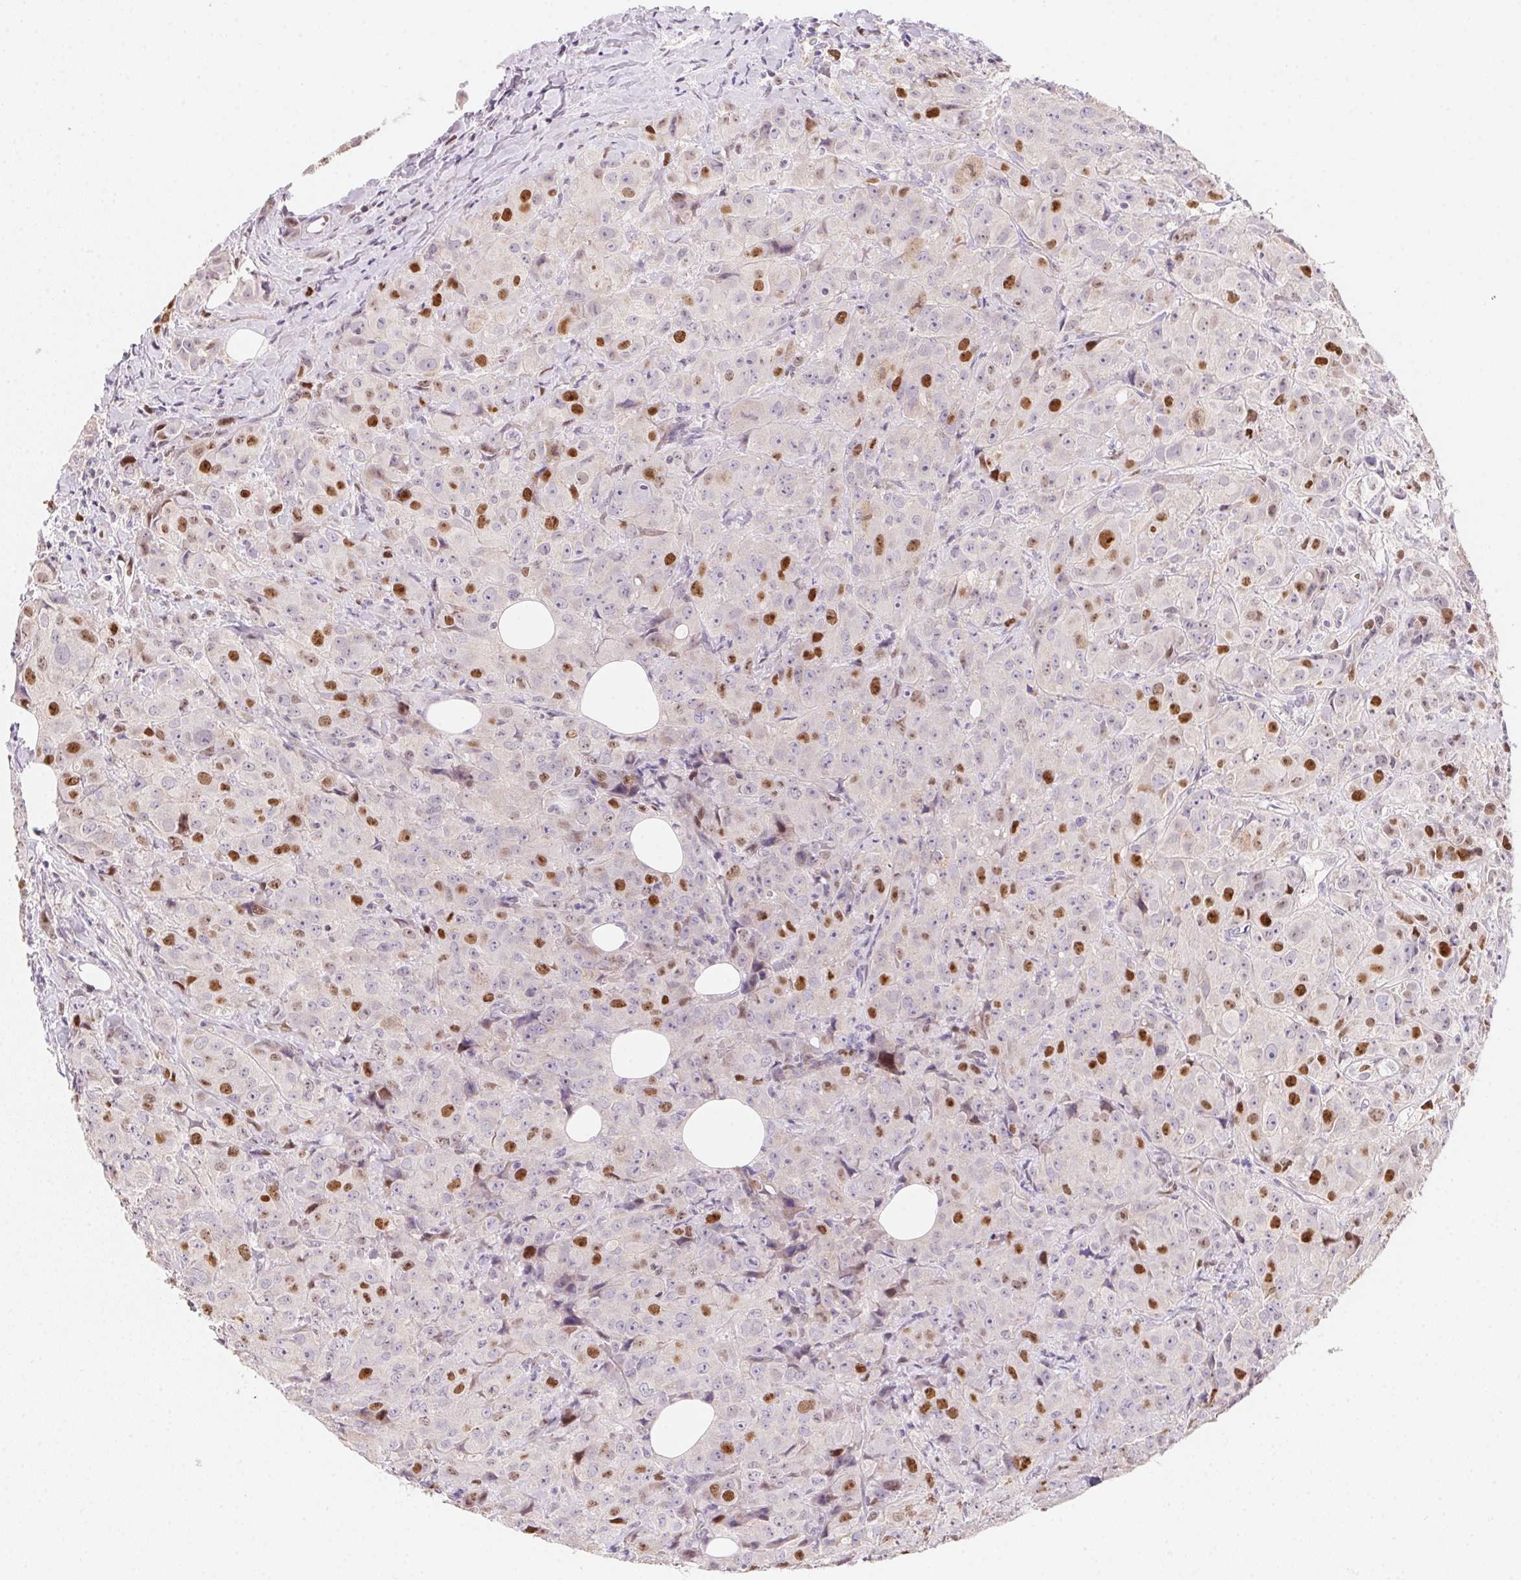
{"staining": {"intensity": "strong", "quantity": "<25%", "location": "nuclear"}, "tissue": "breast cancer", "cell_type": "Tumor cells", "image_type": "cancer", "snomed": [{"axis": "morphology", "description": "Normal tissue, NOS"}, {"axis": "morphology", "description": "Duct carcinoma"}, {"axis": "topography", "description": "Breast"}], "caption": "A high-resolution image shows immunohistochemistry (IHC) staining of breast infiltrating ductal carcinoma, which demonstrates strong nuclear staining in approximately <25% of tumor cells.", "gene": "HELLS", "patient": {"sex": "female", "age": 43}}